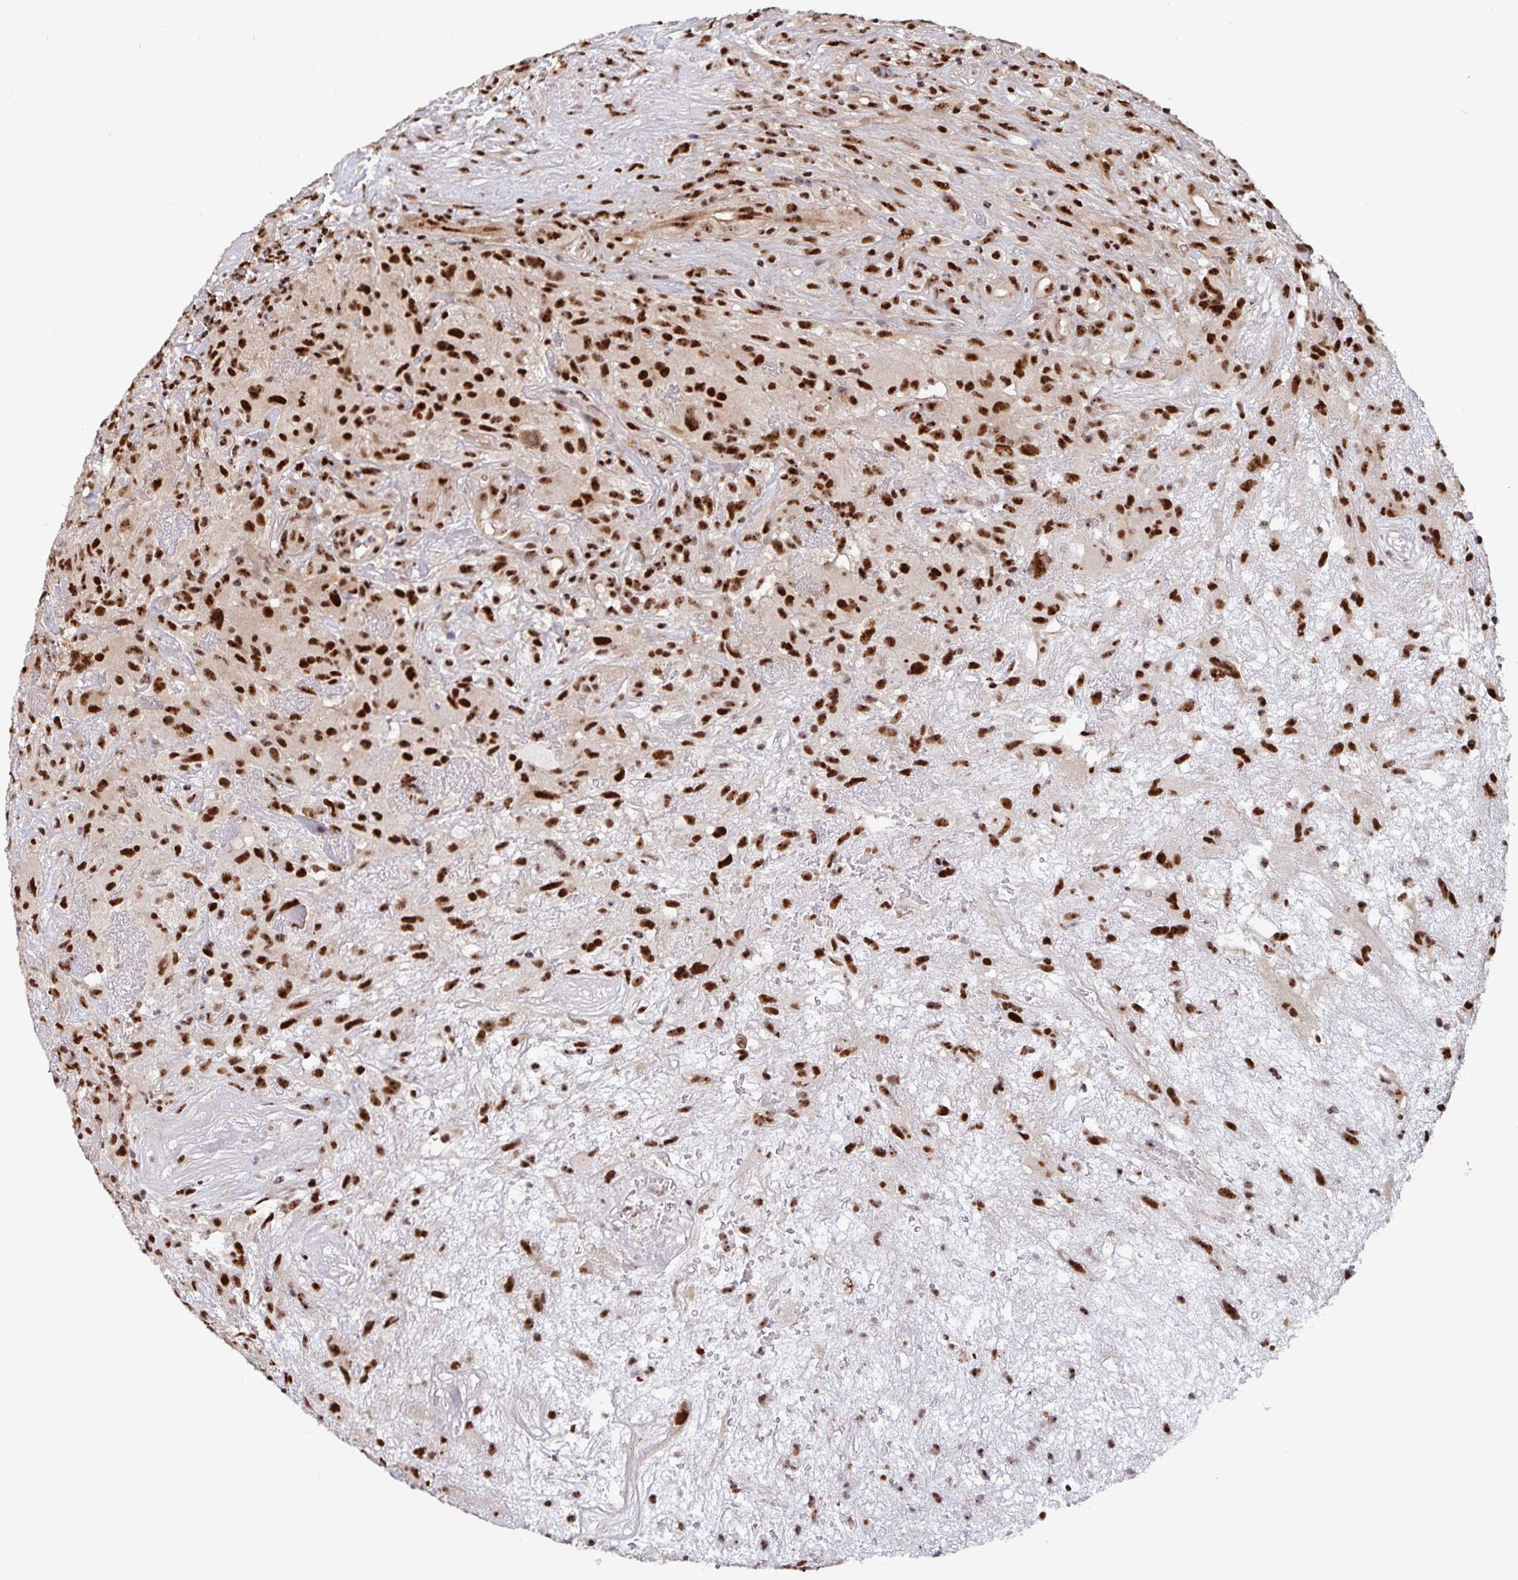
{"staining": {"intensity": "strong", "quantity": ">75%", "location": "nuclear"}, "tissue": "glioma", "cell_type": "Tumor cells", "image_type": "cancer", "snomed": [{"axis": "morphology", "description": "Glioma, malignant, High grade"}, {"axis": "topography", "description": "Brain"}], "caption": "IHC histopathology image of glioma stained for a protein (brown), which exhibits high levels of strong nuclear expression in about >75% of tumor cells.", "gene": "LAS1L", "patient": {"sex": "male", "age": 46}}